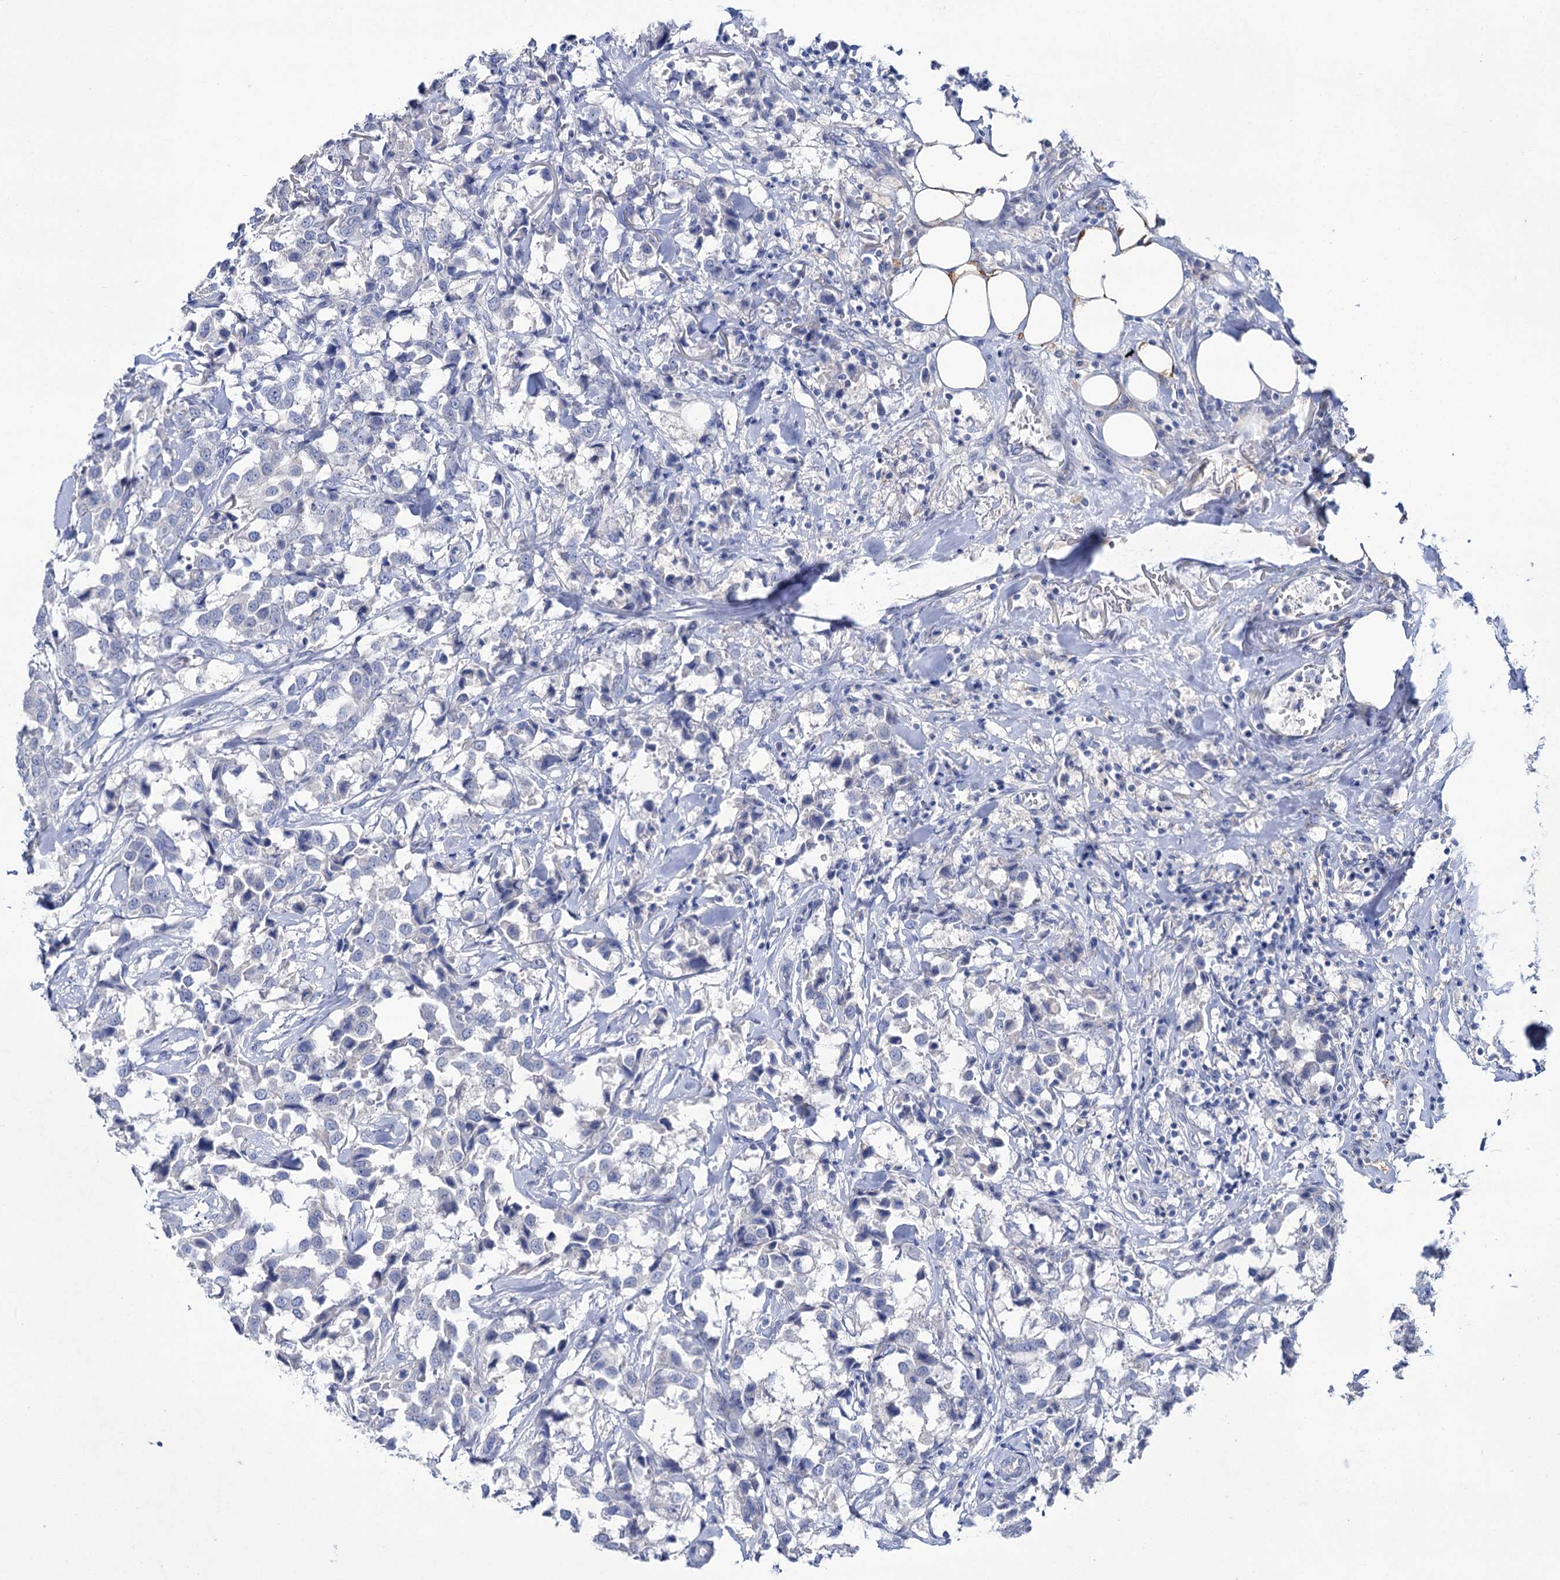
{"staining": {"intensity": "negative", "quantity": "none", "location": "none"}, "tissue": "breast cancer", "cell_type": "Tumor cells", "image_type": "cancer", "snomed": [{"axis": "morphology", "description": "Duct carcinoma"}, {"axis": "topography", "description": "Breast"}], "caption": "Immunohistochemistry histopathology image of breast cancer stained for a protein (brown), which exhibits no staining in tumor cells. (DAB (3,3'-diaminobenzidine) IHC visualized using brightfield microscopy, high magnification).", "gene": "LYZL4", "patient": {"sex": "female", "age": 80}}